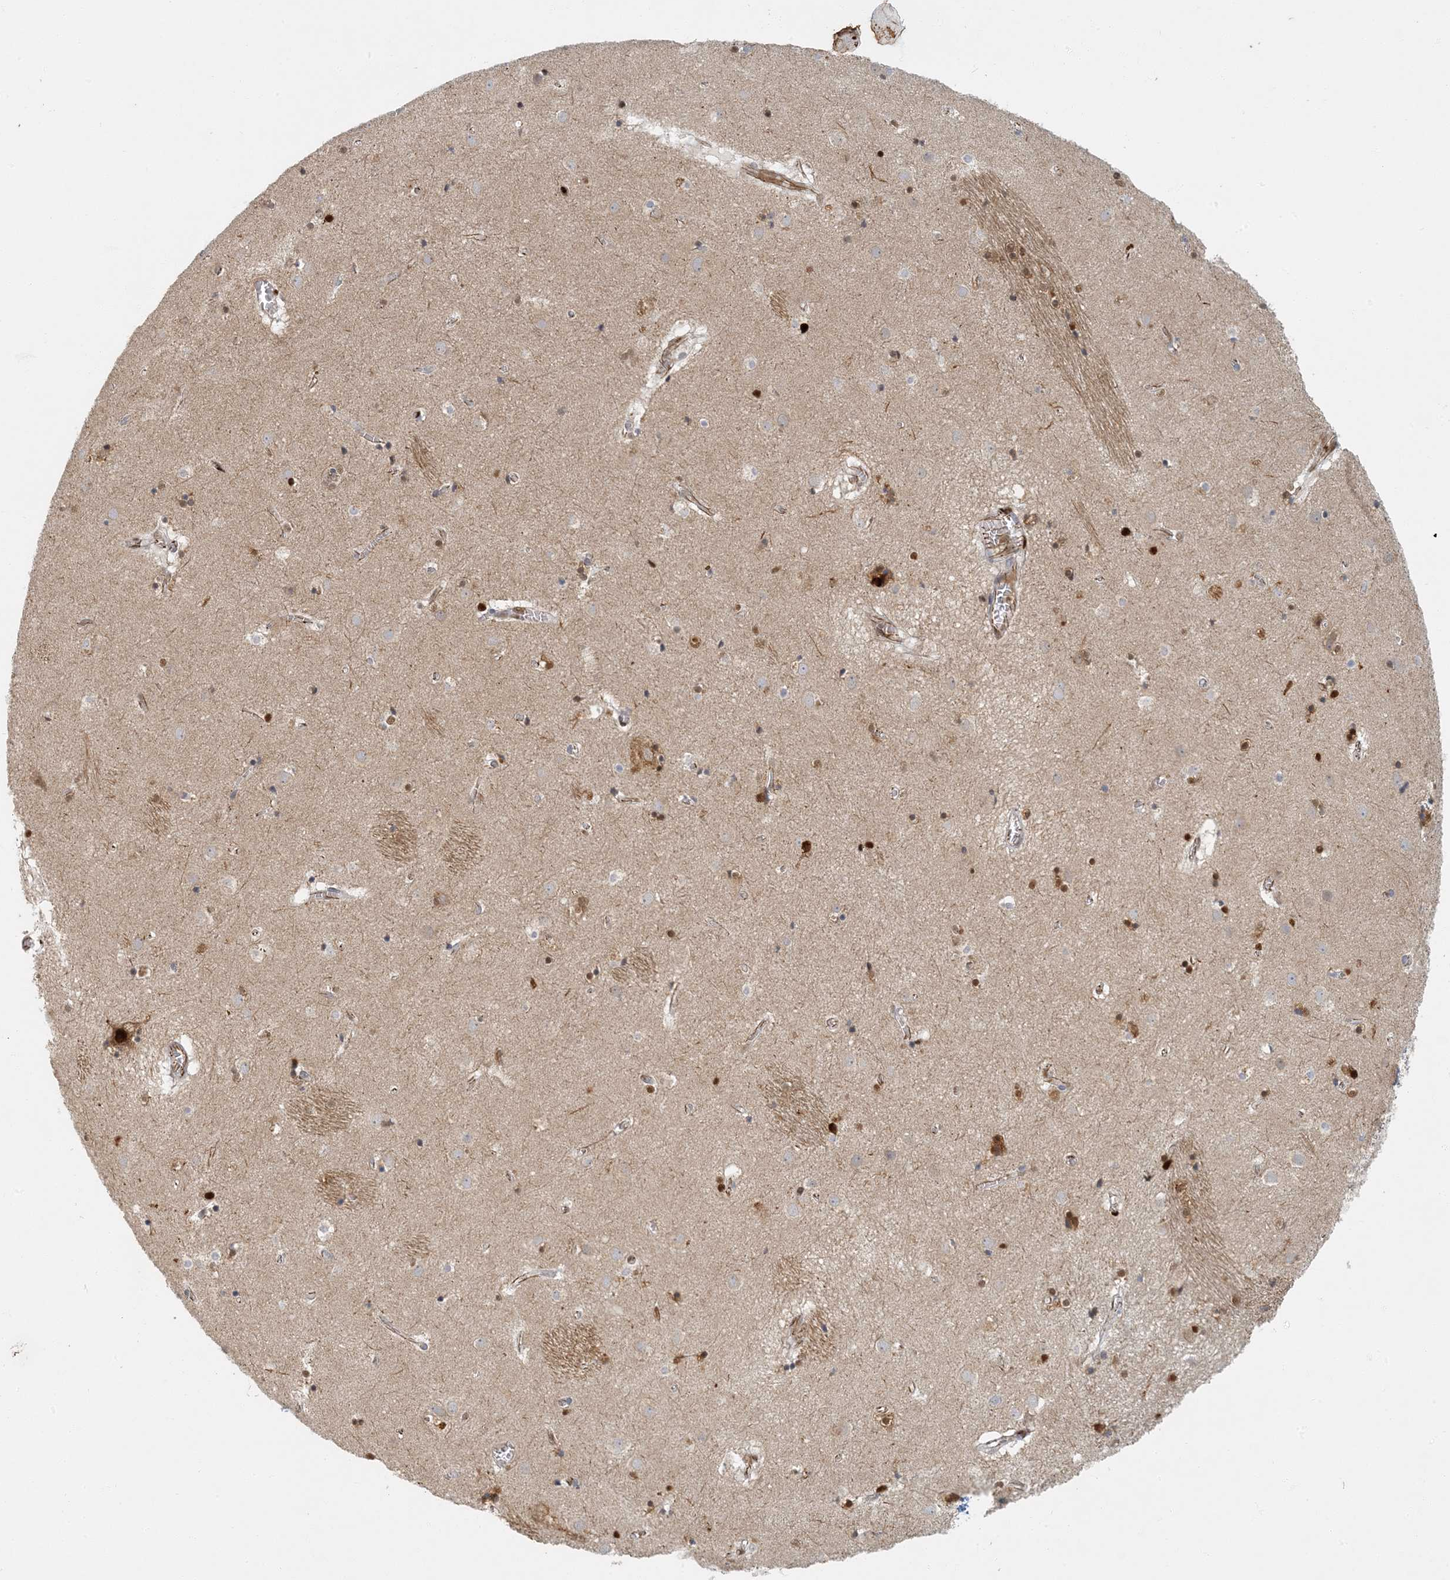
{"staining": {"intensity": "negative", "quantity": "none", "location": "none"}, "tissue": "caudate", "cell_type": "Glial cells", "image_type": "normal", "snomed": [{"axis": "morphology", "description": "Normal tissue, NOS"}, {"axis": "topography", "description": "Lateral ventricle wall"}], "caption": "Caudate stained for a protein using IHC displays no positivity glial cells.", "gene": "AK9", "patient": {"sex": "male", "age": 70}}